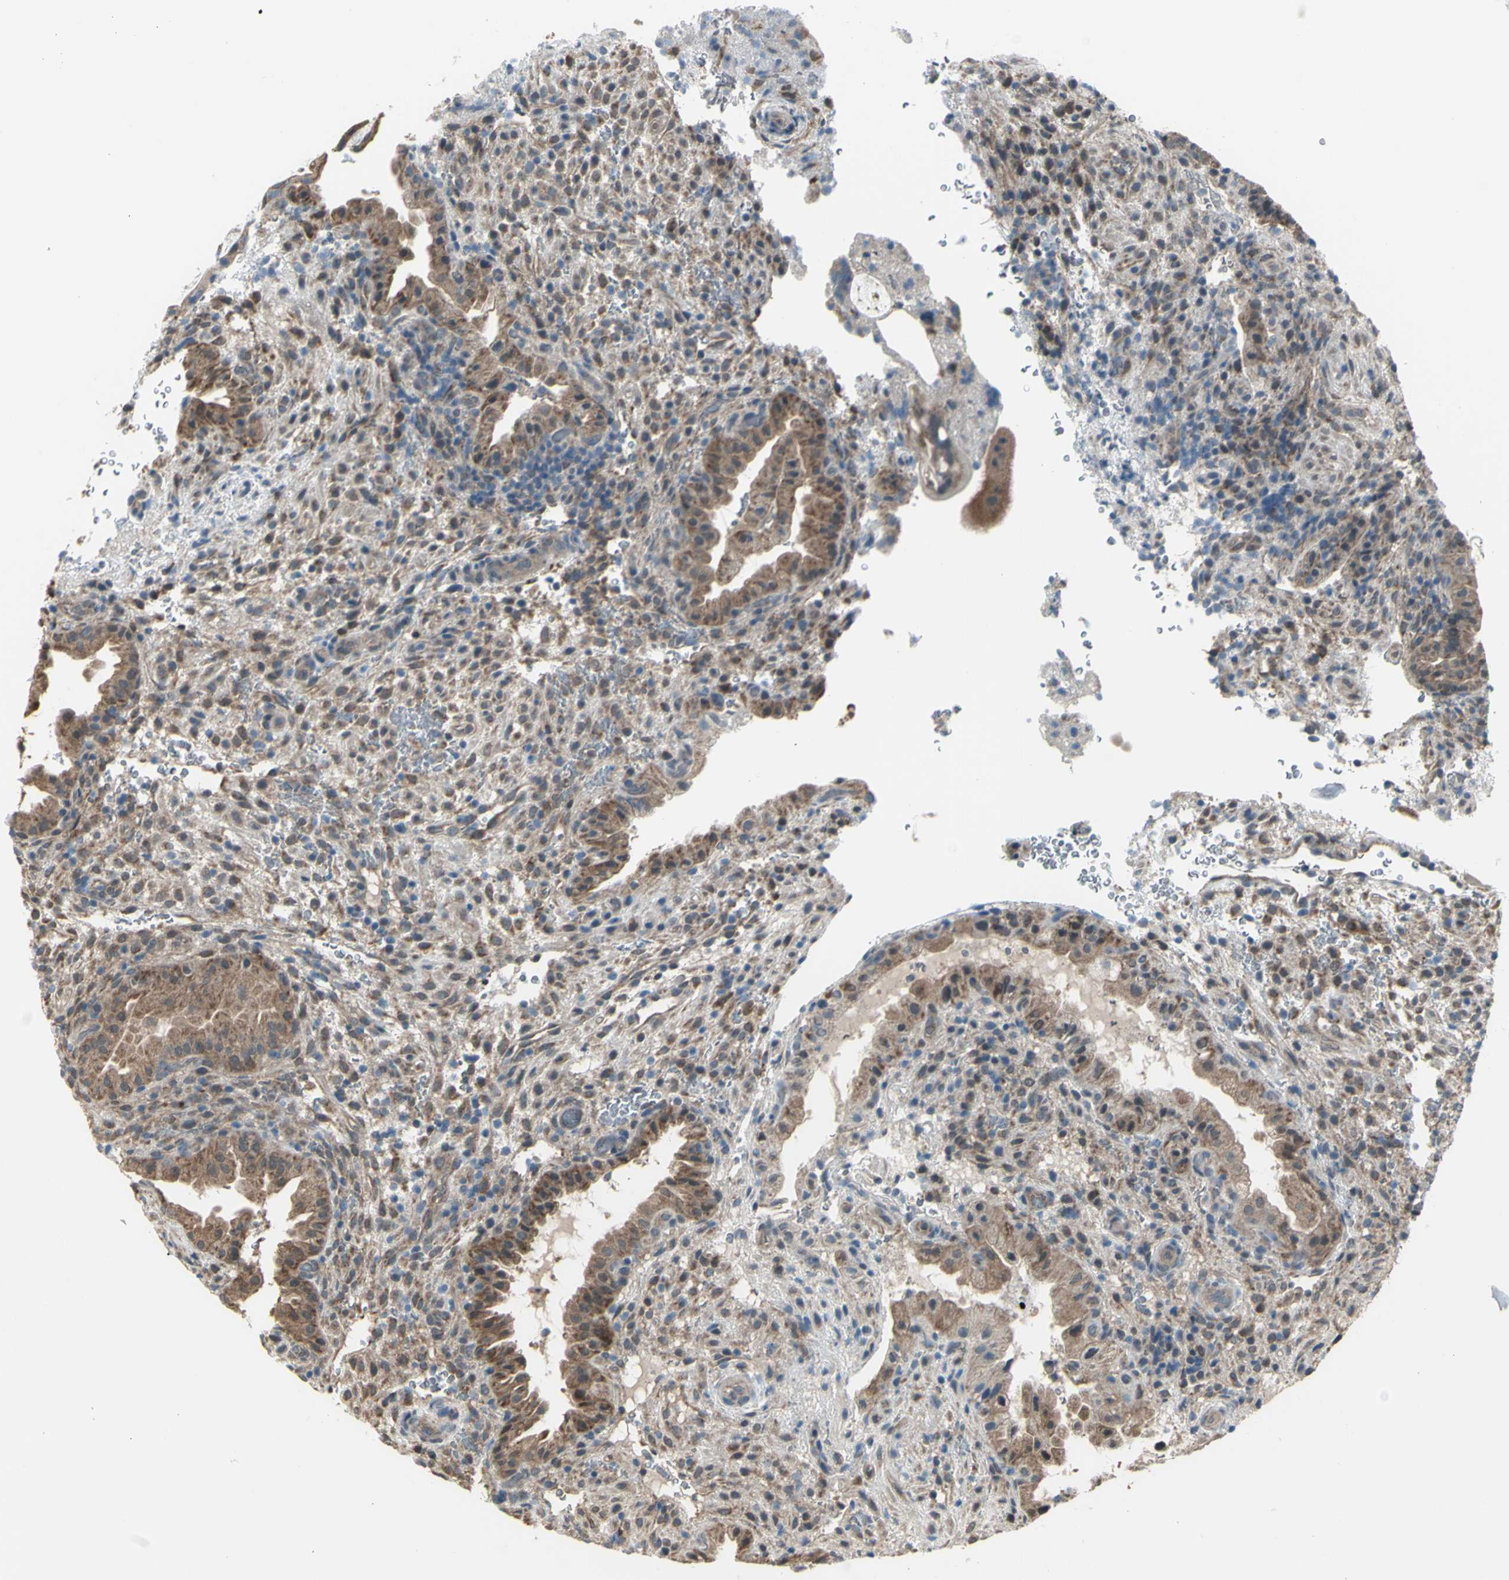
{"staining": {"intensity": "weak", "quantity": "25%-75%", "location": "cytoplasmic/membranous"}, "tissue": "placenta", "cell_type": "Decidual cells", "image_type": "normal", "snomed": [{"axis": "morphology", "description": "Normal tissue, NOS"}, {"axis": "topography", "description": "Placenta"}], "caption": "IHC image of unremarkable placenta stained for a protein (brown), which reveals low levels of weak cytoplasmic/membranous staining in approximately 25%-75% of decidual cells.", "gene": "NAXD", "patient": {"sex": "female", "age": 19}}